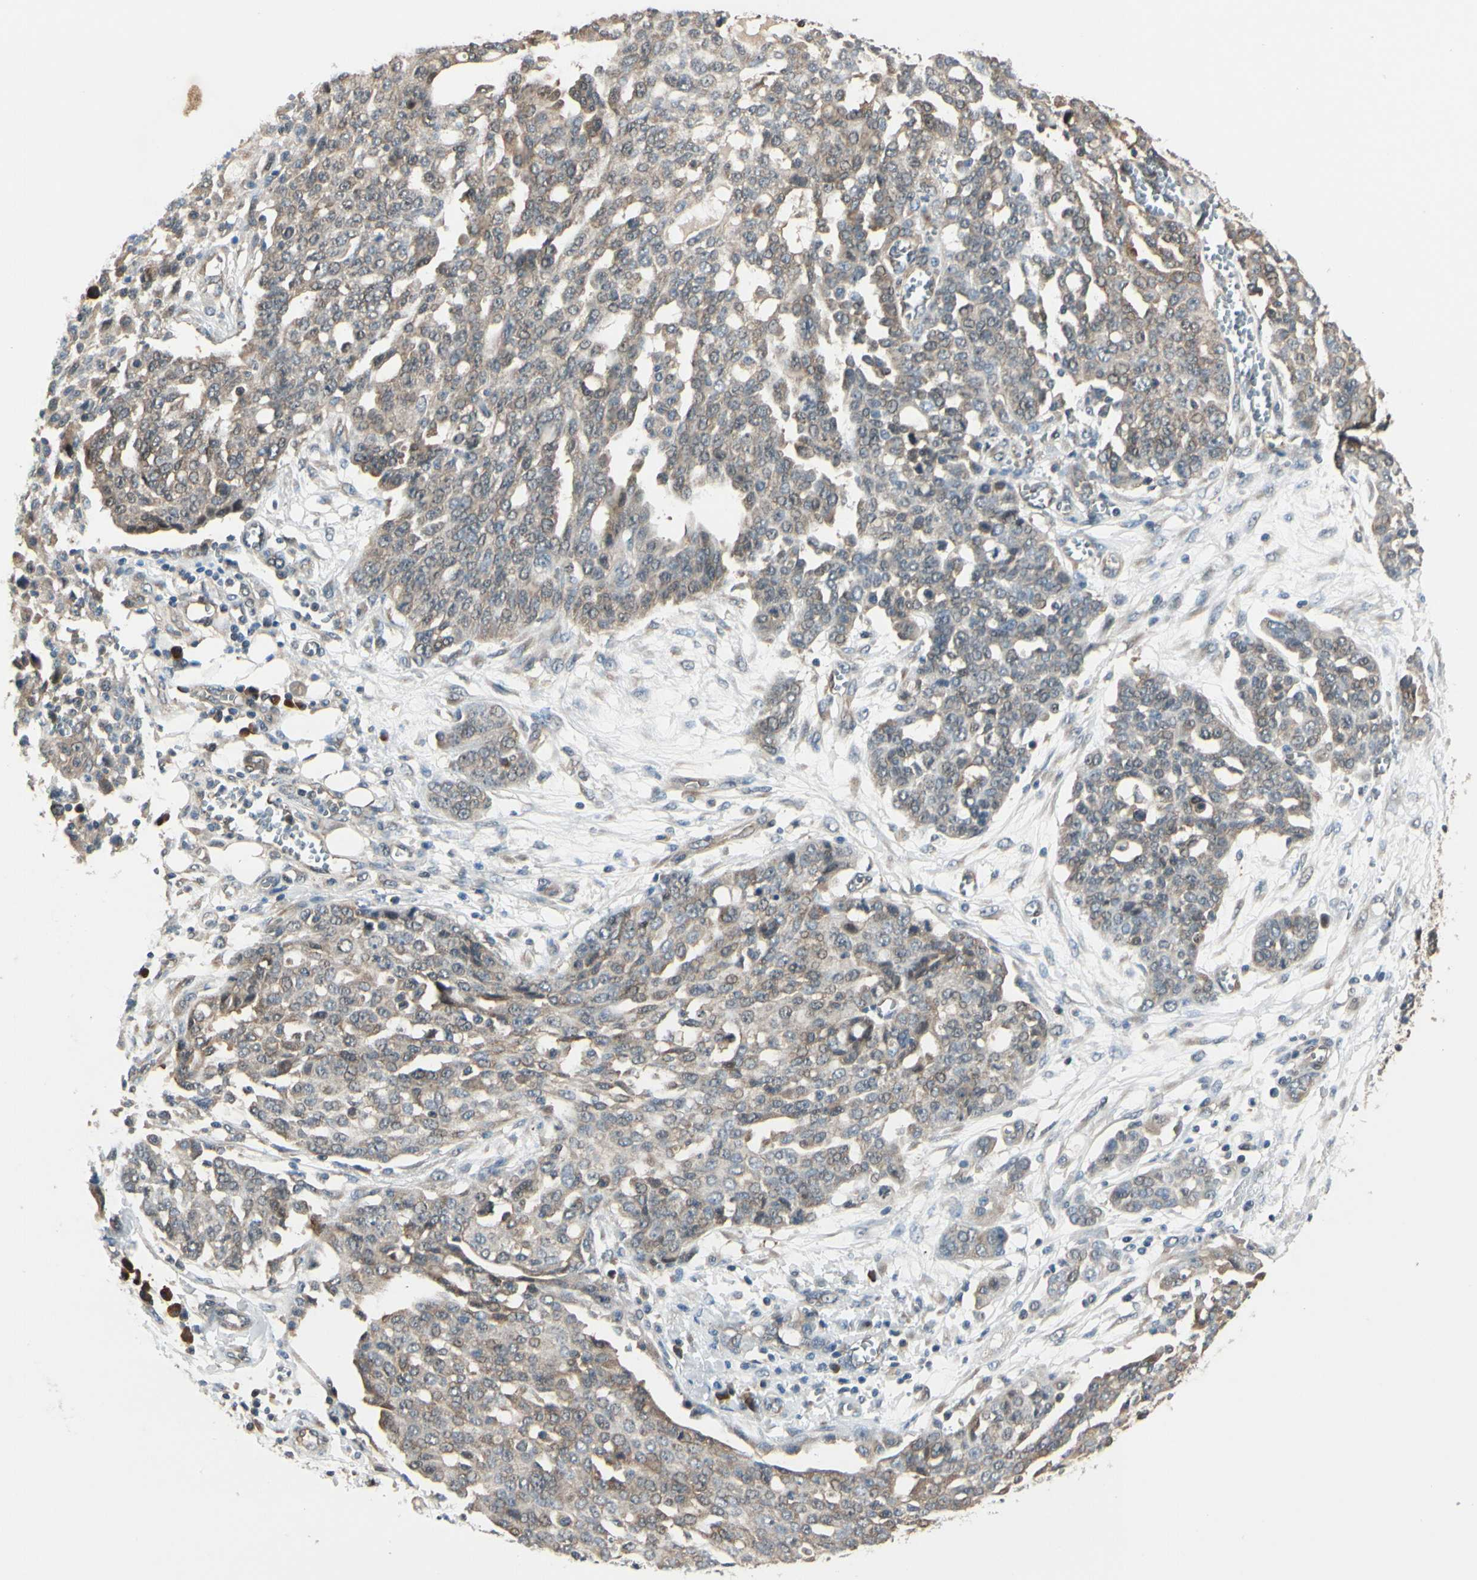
{"staining": {"intensity": "weak", "quantity": ">75%", "location": "cytoplasmic/membranous,nuclear"}, "tissue": "ovarian cancer", "cell_type": "Tumor cells", "image_type": "cancer", "snomed": [{"axis": "morphology", "description": "Cystadenocarcinoma, serous, NOS"}, {"axis": "topography", "description": "Soft tissue"}, {"axis": "topography", "description": "Ovary"}], "caption": "Immunohistochemical staining of serous cystadenocarcinoma (ovarian) displays weak cytoplasmic/membranous and nuclear protein staining in about >75% of tumor cells. (Brightfield microscopy of DAB IHC at high magnification).", "gene": "RASGRF1", "patient": {"sex": "female", "age": 57}}